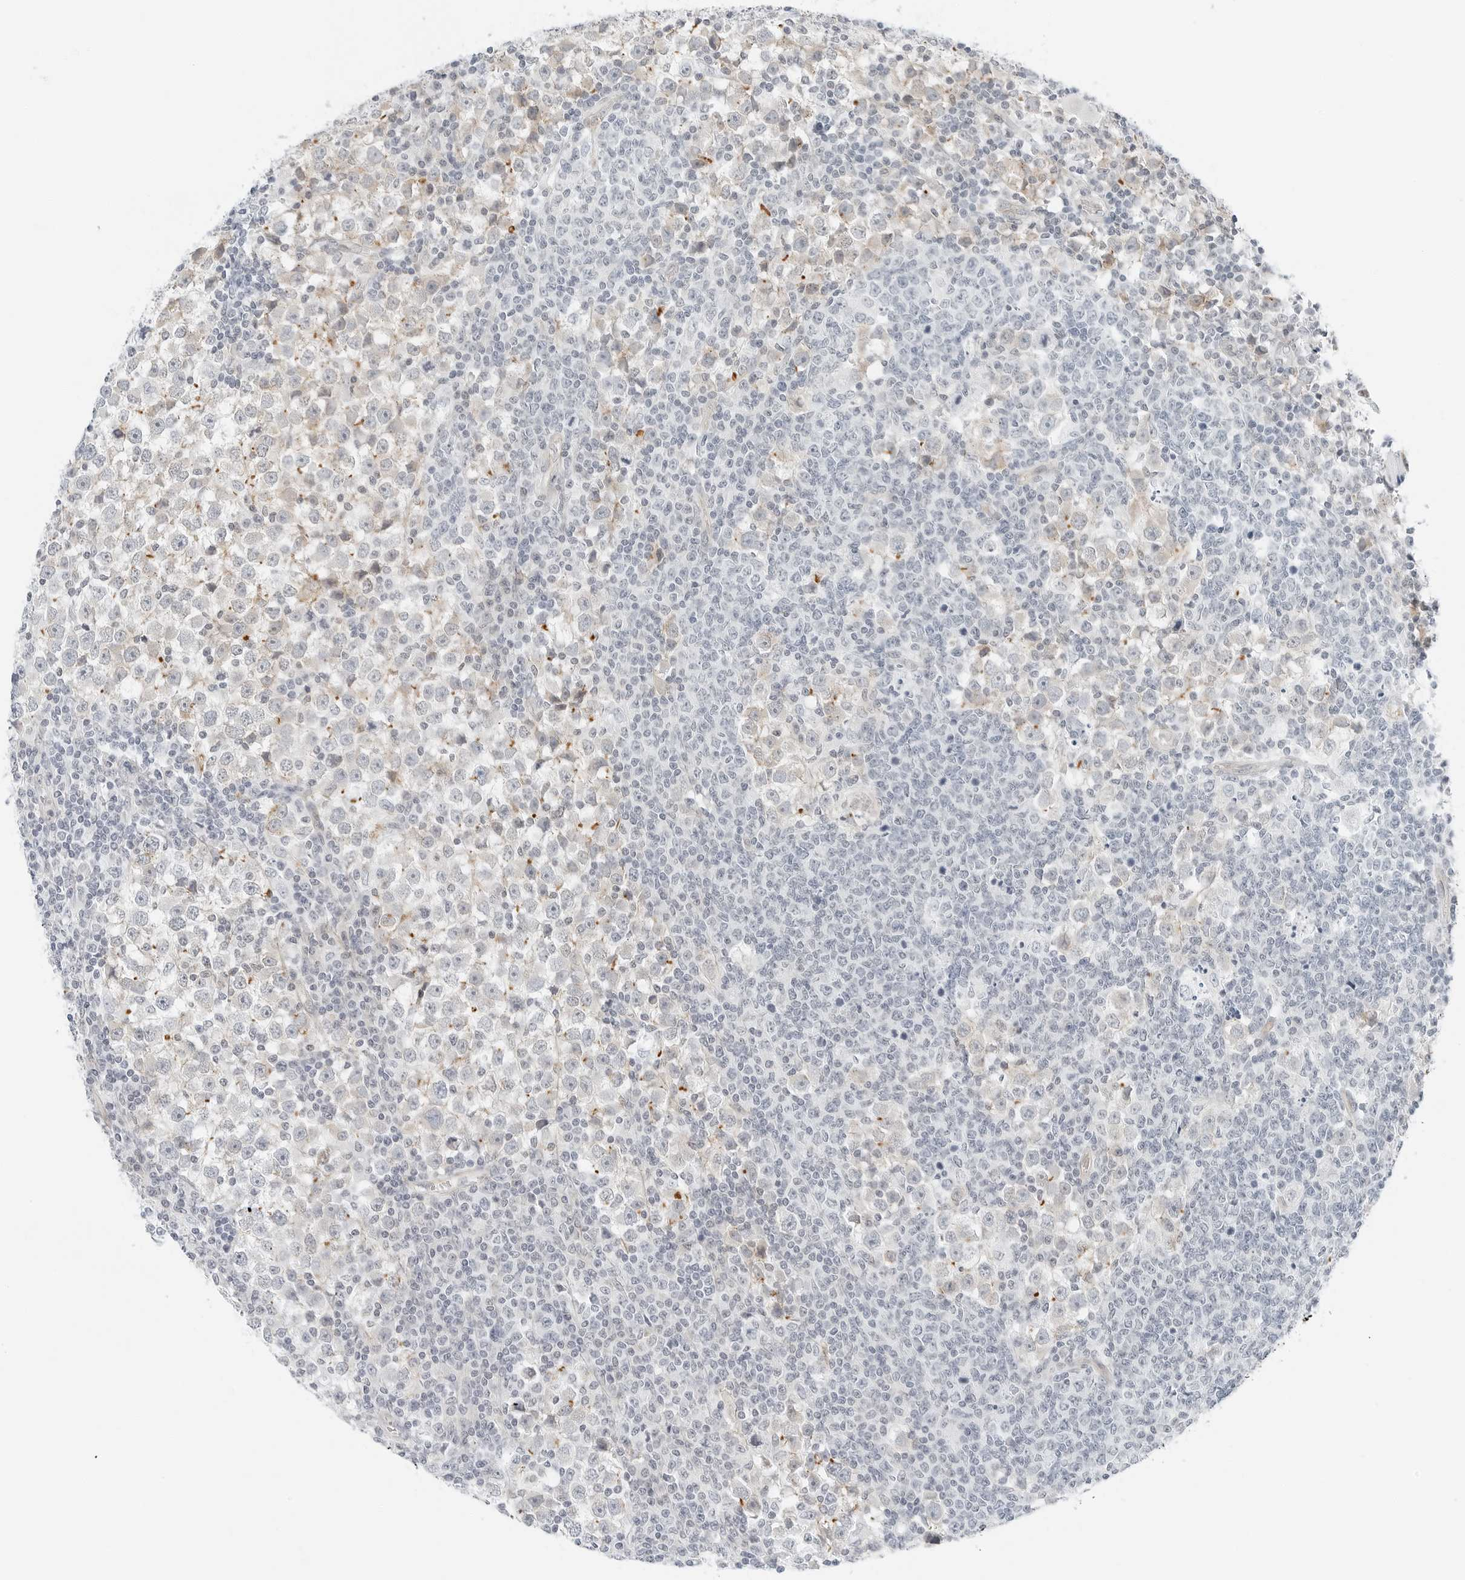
{"staining": {"intensity": "moderate", "quantity": "<25%", "location": "cytoplasmic/membranous"}, "tissue": "testis cancer", "cell_type": "Tumor cells", "image_type": "cancer", "snomed": [{"axis": "morphology", "description": "Seminoma, NOS"}, {"axis": "topography", "description": "Testis"}], "caption": "Immunohistochemical staining of human testis cancer reveals moderate cytoplasmic/membranous protein expression in about <25% of tumor cells.", "gene": "IQCC", "patient": {"sex": "male", "age": 65}}